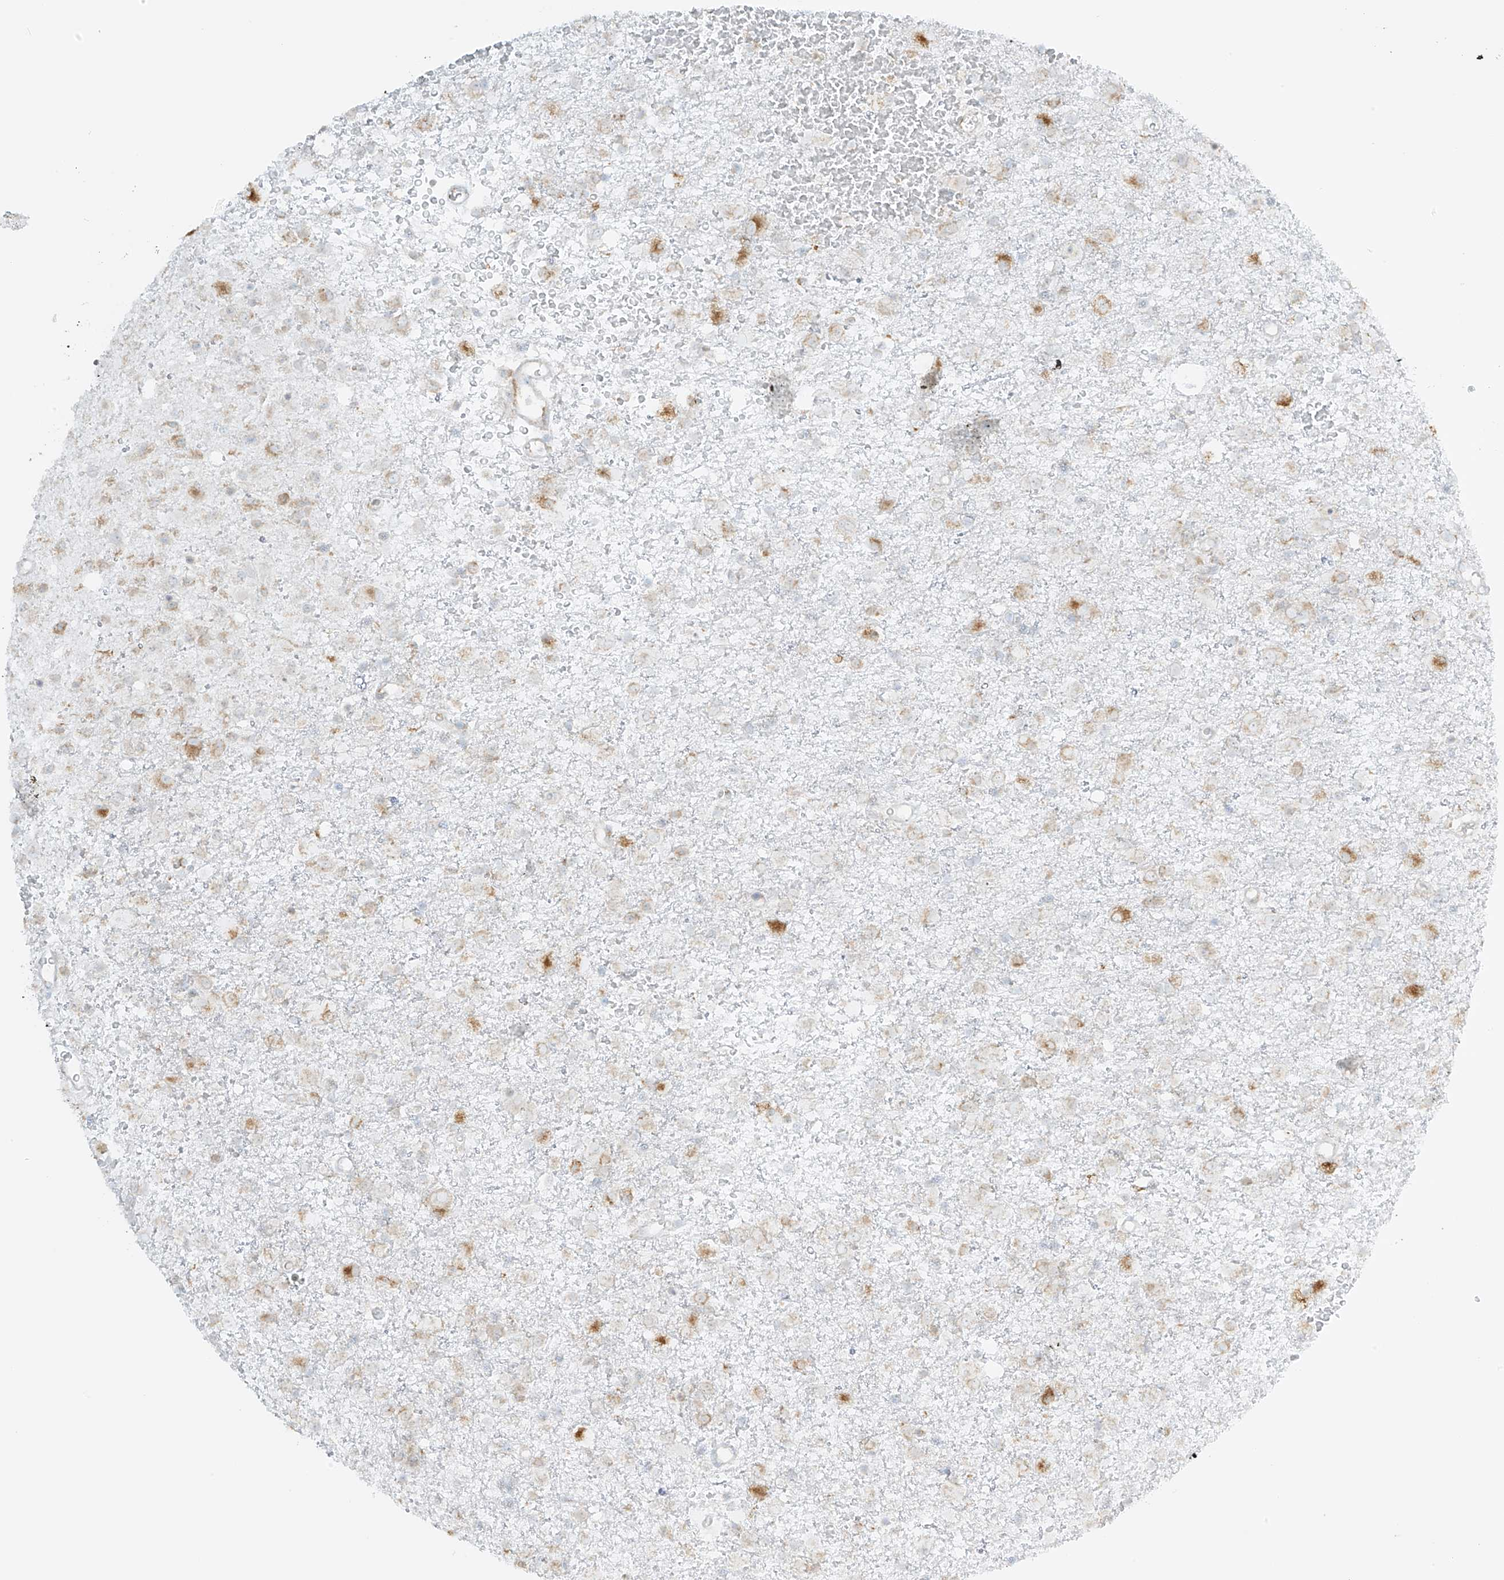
{"staining": {"intensity": "moderate", "quantity": "<25%", "location": "cytoplasmic/membranous"}, "tissue": "glioma", "cell_type": "Tumor cells", "image_type": "cancer", "snomed": [{"axis": "morphology", "description": "Glioma, malignant, Low grade"}, {"axis": "topography", "description": "Brain"}], "caption": "Human glioma stained with a brown dye reveals moderate cytoplasmic/membranous positive staining in about <25% of tumor cells.", "gene": "LRRC59", "patient": {"sex": "male", "age": 65}}